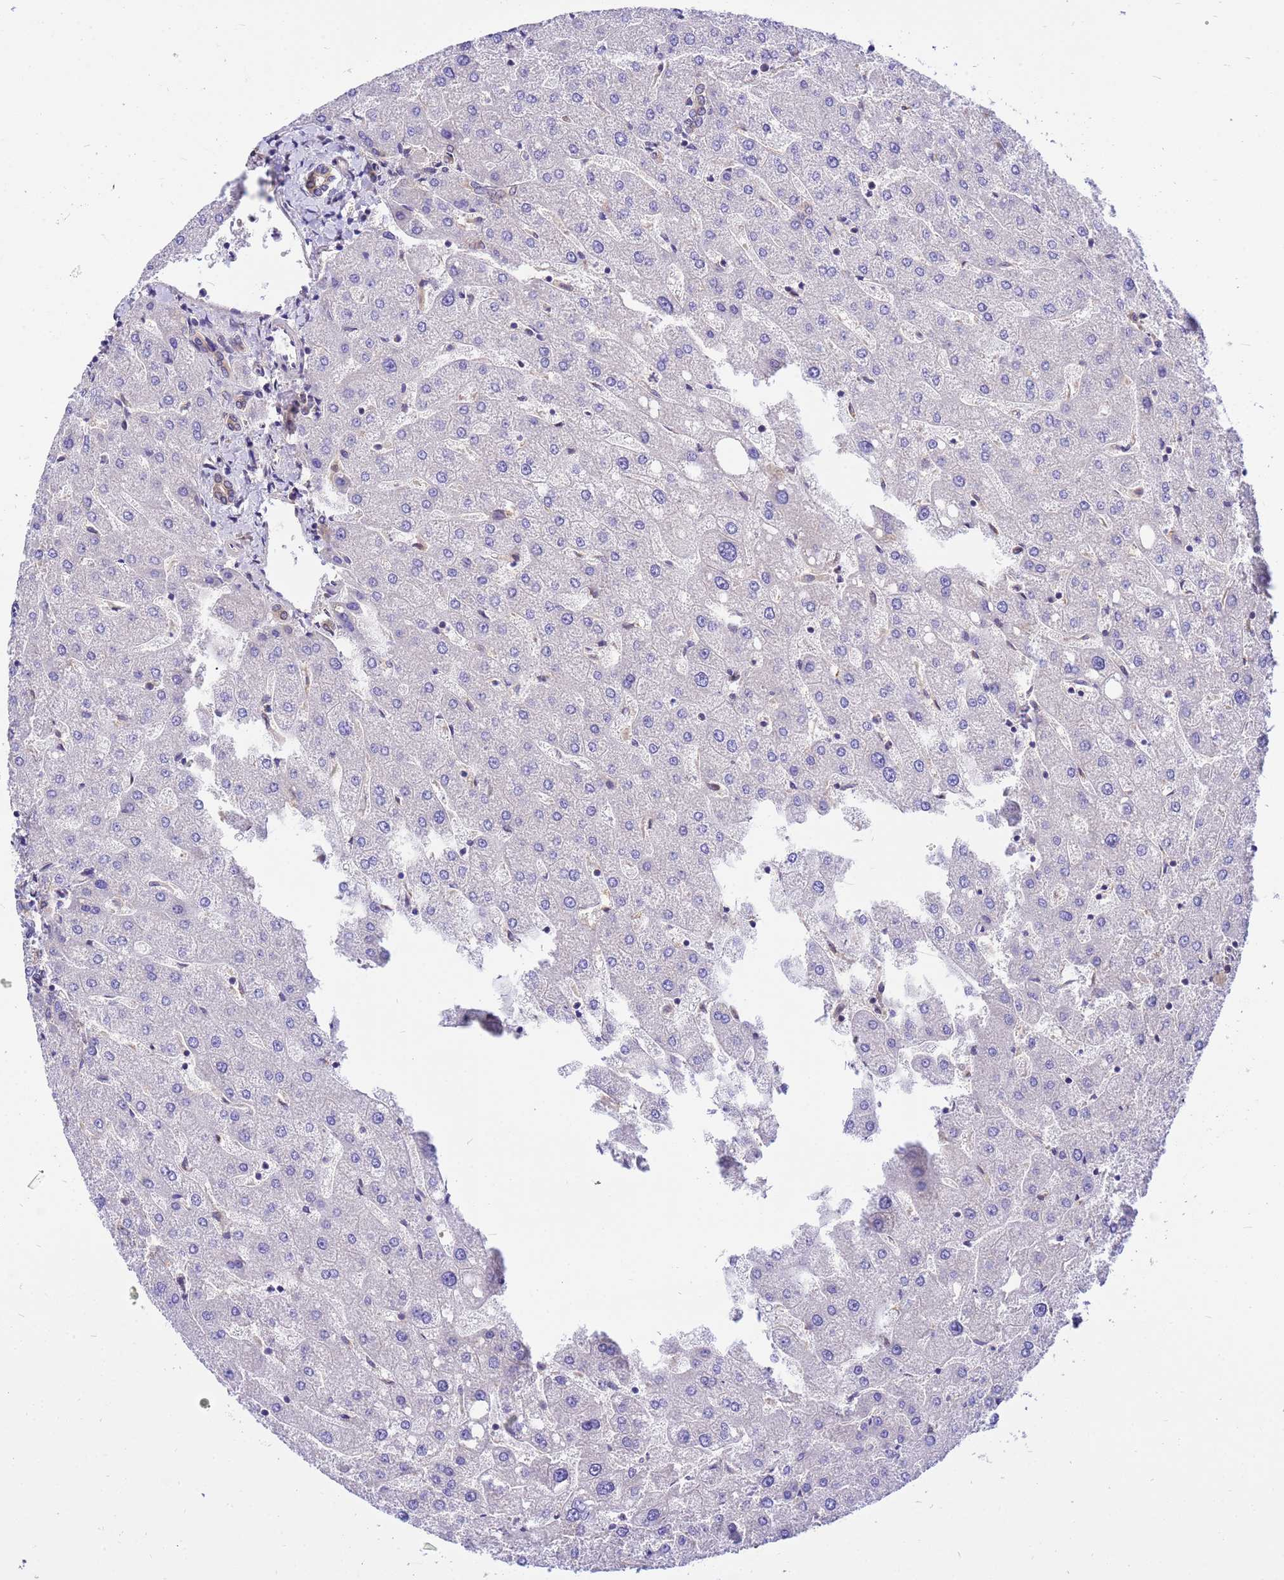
{"staining": {"intensity": "negative", "quantity": "none", "location": "none"}, "tissue": "liver", "cell_type": "Cholangiocytes", "image_type": "normal", "snomed": [{"axis": "morphology", "description": "Normal tissue, NOS"}, {"axis": "topography", "description": "Liver"}], "caption": "Micrograph shows no significant protein expression in cholangiocytes of benign liver.", "gene": "GET3", "patient": {"sex": "male", "age": 67}}